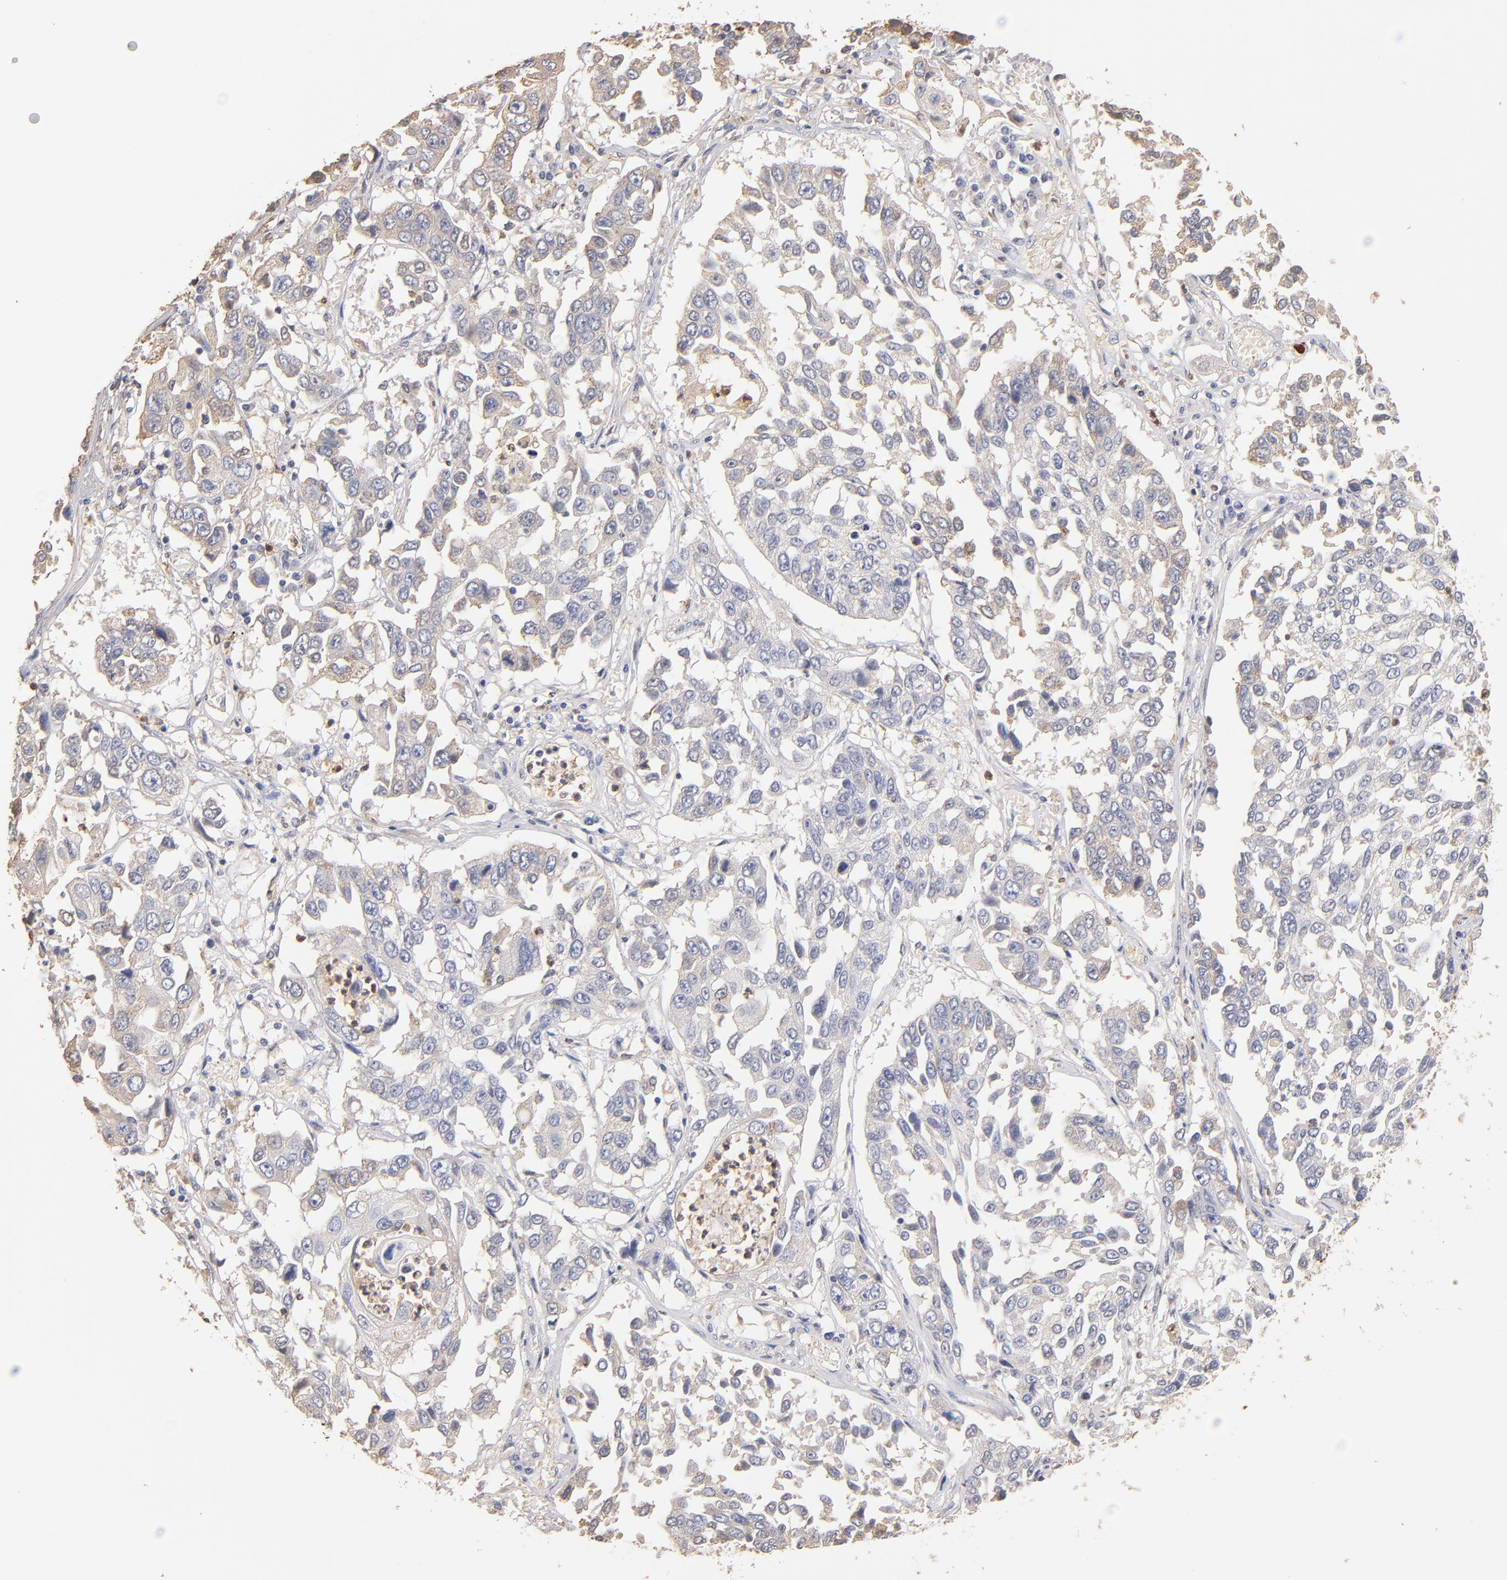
{"staining": {"intensity": "weak", "quantity": "25%-75%", "location": "cytoplasmic/membranous"}, "tissue": "lung cancer", "cell_type": "Tumor cells", "image_type": "cancer", "snomed": [{"axis": "morphology", "description": "Squamous cell carcinoma, NOS"}, {"axis": "topography", "description": "Lung"}], "caption": "Weak cytoplasmic/membranous staining is appreciated in about 25%-75% of tumor cells in lung cancer (squamous cell carcinoma).", "gene": "RO60", "patient": {"sex": "male", "age": 71}}